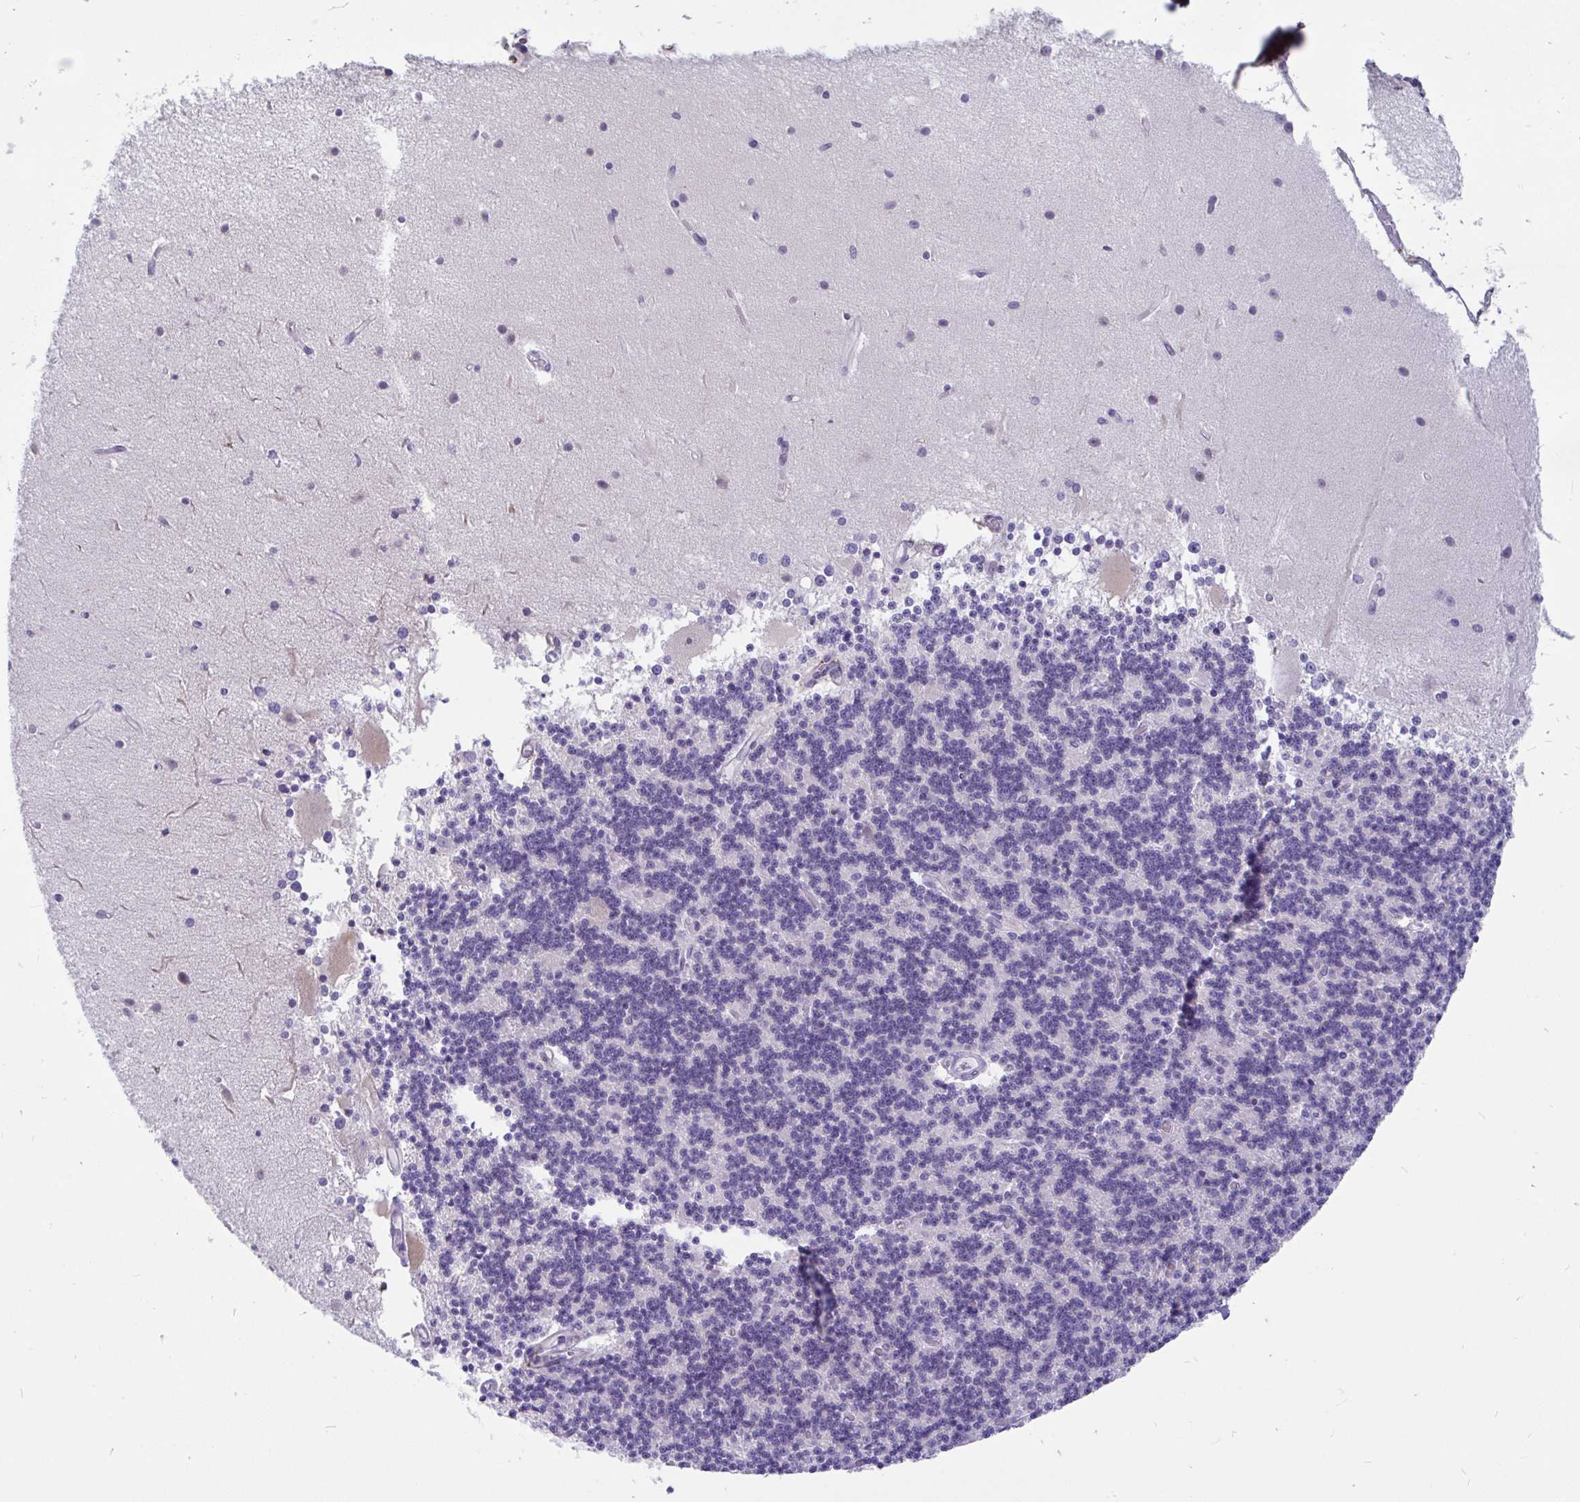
{"staining": {"intensity": "negative", "quantity": "none", "location": "none"}, "tissue": "cerebellum", "cell_type": "Cells in granular layer", "image_type": "normal", "snomed": [{"axis": "morphology", "description": "Normal tissue, NOS"}, {"axis": "topography", "description": "Cerebellum"}], "caption": "This is a photomicrograph of IHC staining of benign cerebellum, which shows no expression in cells in granular layer.", "gene": "KIAA2013", "patient": {"sex": "female", "age": 54}}